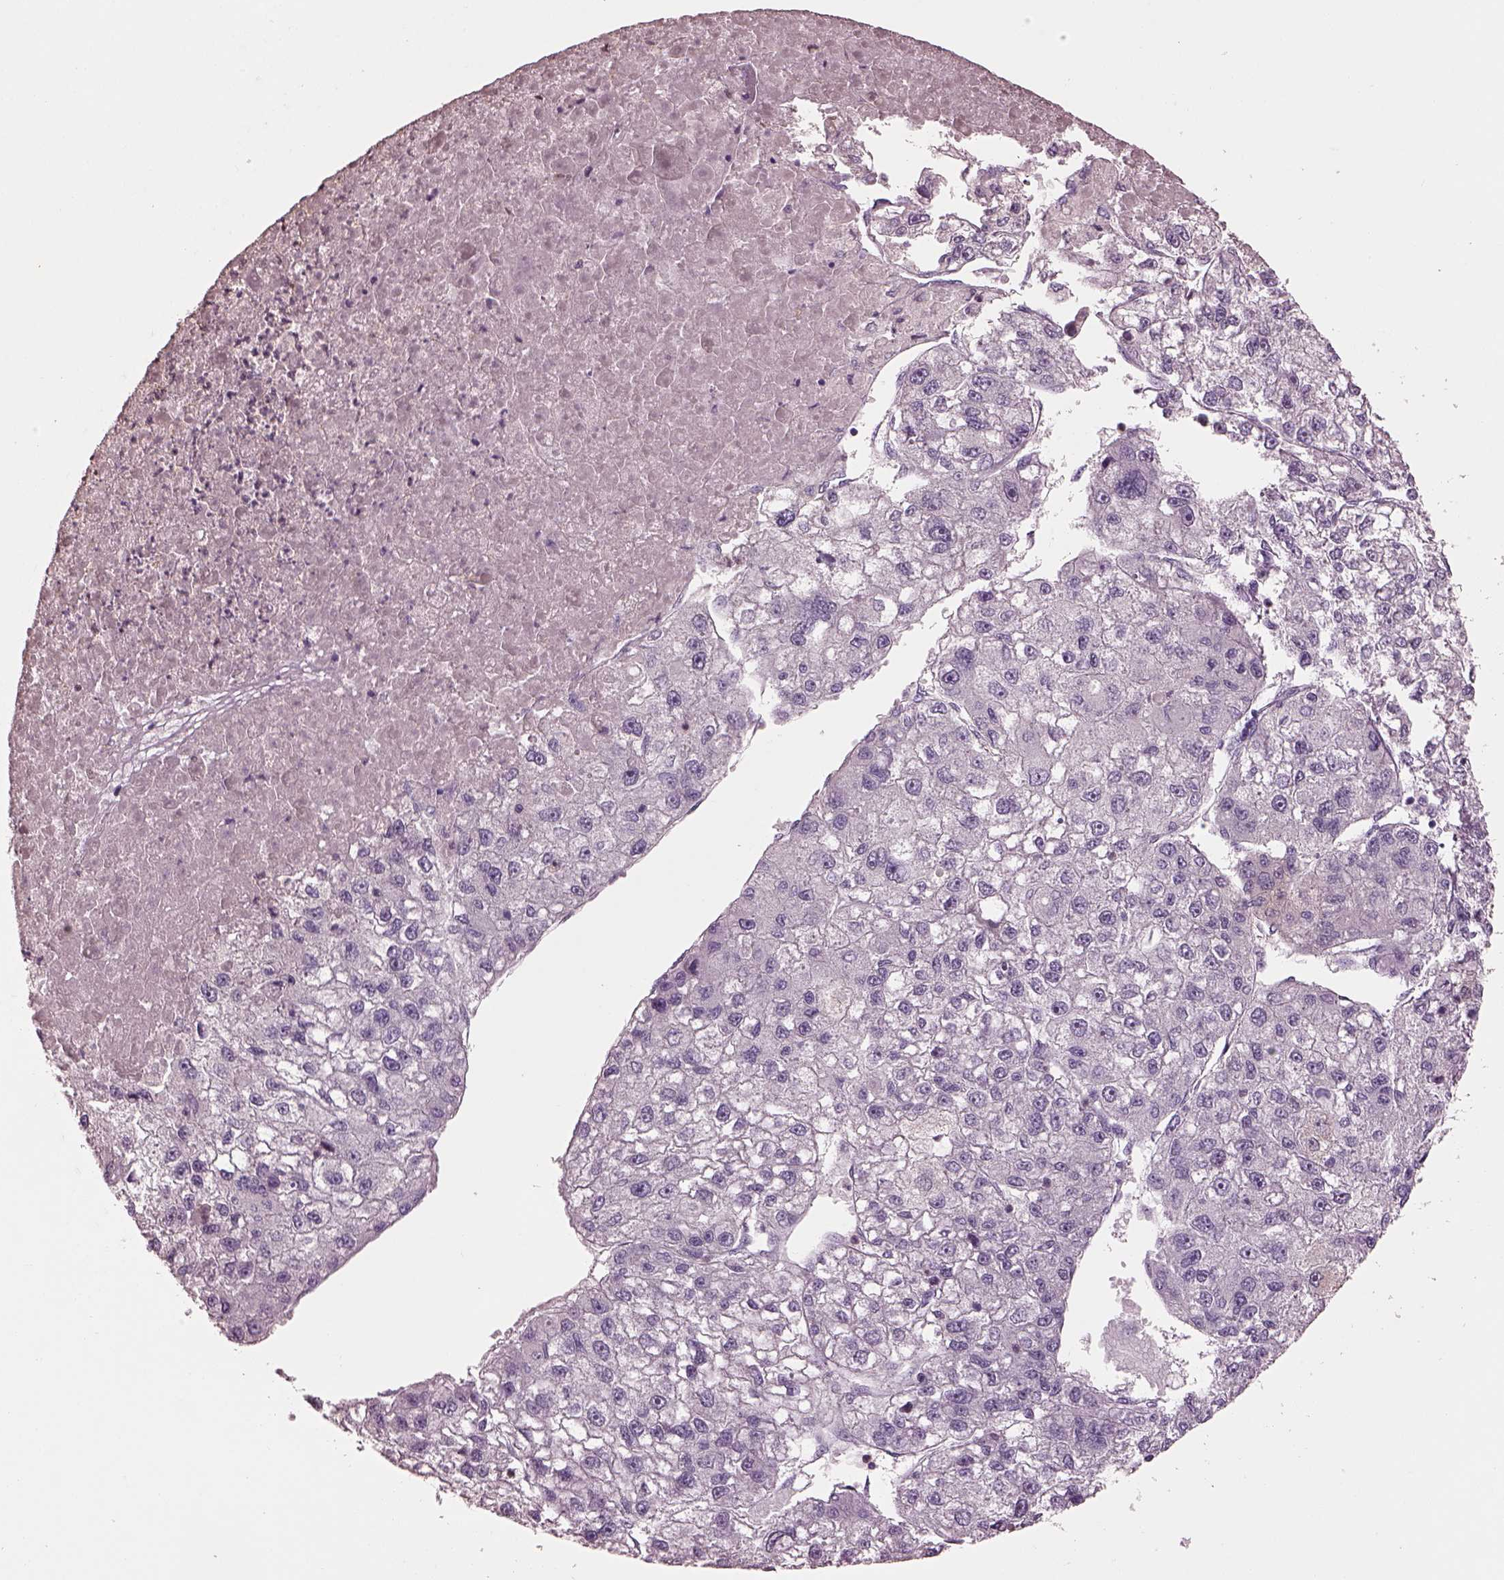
{"staining": {"intensity": "negative", "quantity": "none", "location": "none"}, "tissue": "liver cancer", "cell_type": "Tumor cells", "image_type": "cancer", "snomed": [{"axis": "morphology", "description": "Carcinoma, Hepatocellular, NOS"}, {"axis": "topography", "description": "Liver"}], "caption": "Immunohistochemistry (IHC) micrograph of liver hepatocellular carcinoma stained for a protein (brown), which exhibits no positivity in tumor cells.", "gene": "OPTC", "patient": {"sex": "male", "age": 56}}